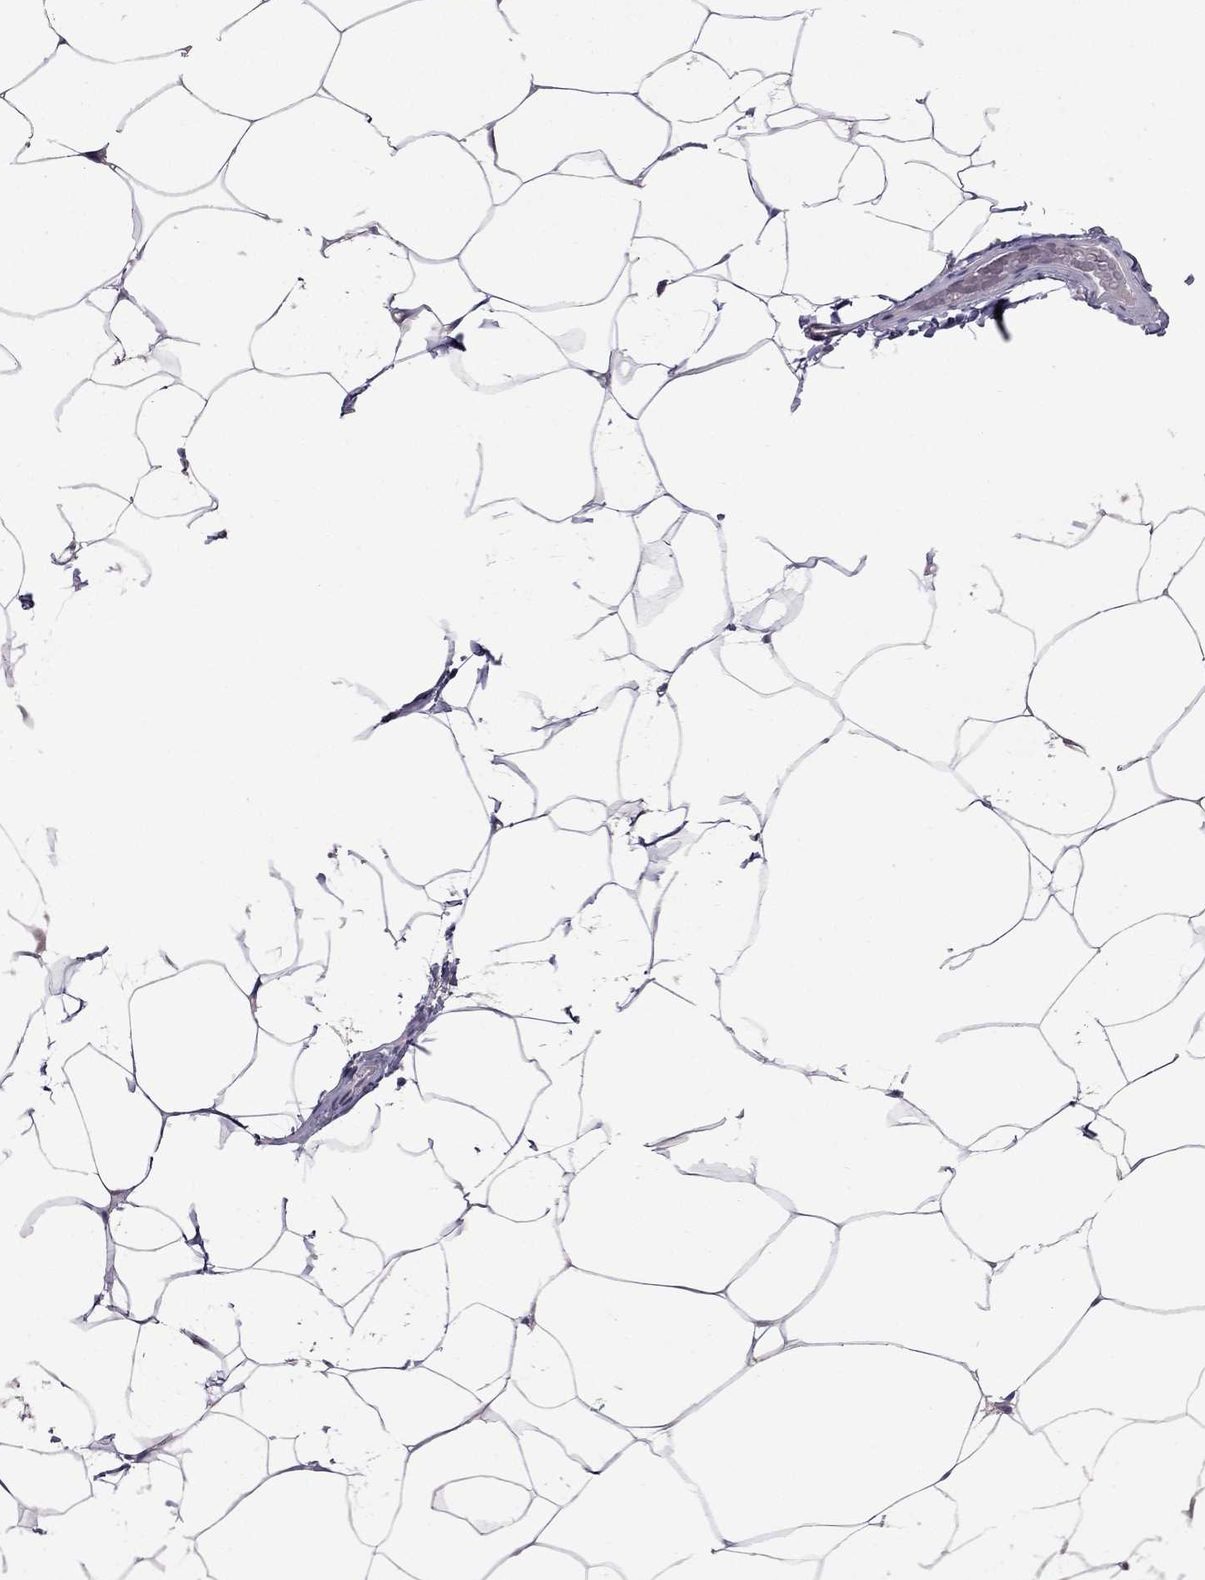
{"staining": {"intensity": "negative", "quantity": "none", "location": "none"}, "tissue": "breast", "cell_type": "Adipocytes", "image_type": "normal", "snomed": [{"axis": "morphology", "description": "Normal tissue, NOS"}, {"axis": "topography", "description": "Breast"}], "caption": "DAB immunohistochemical staining of benign human breast reveals no significant expression in adipocytes.", "gene": "CDK5", "patient": {"sex": "female", "age": 32}}